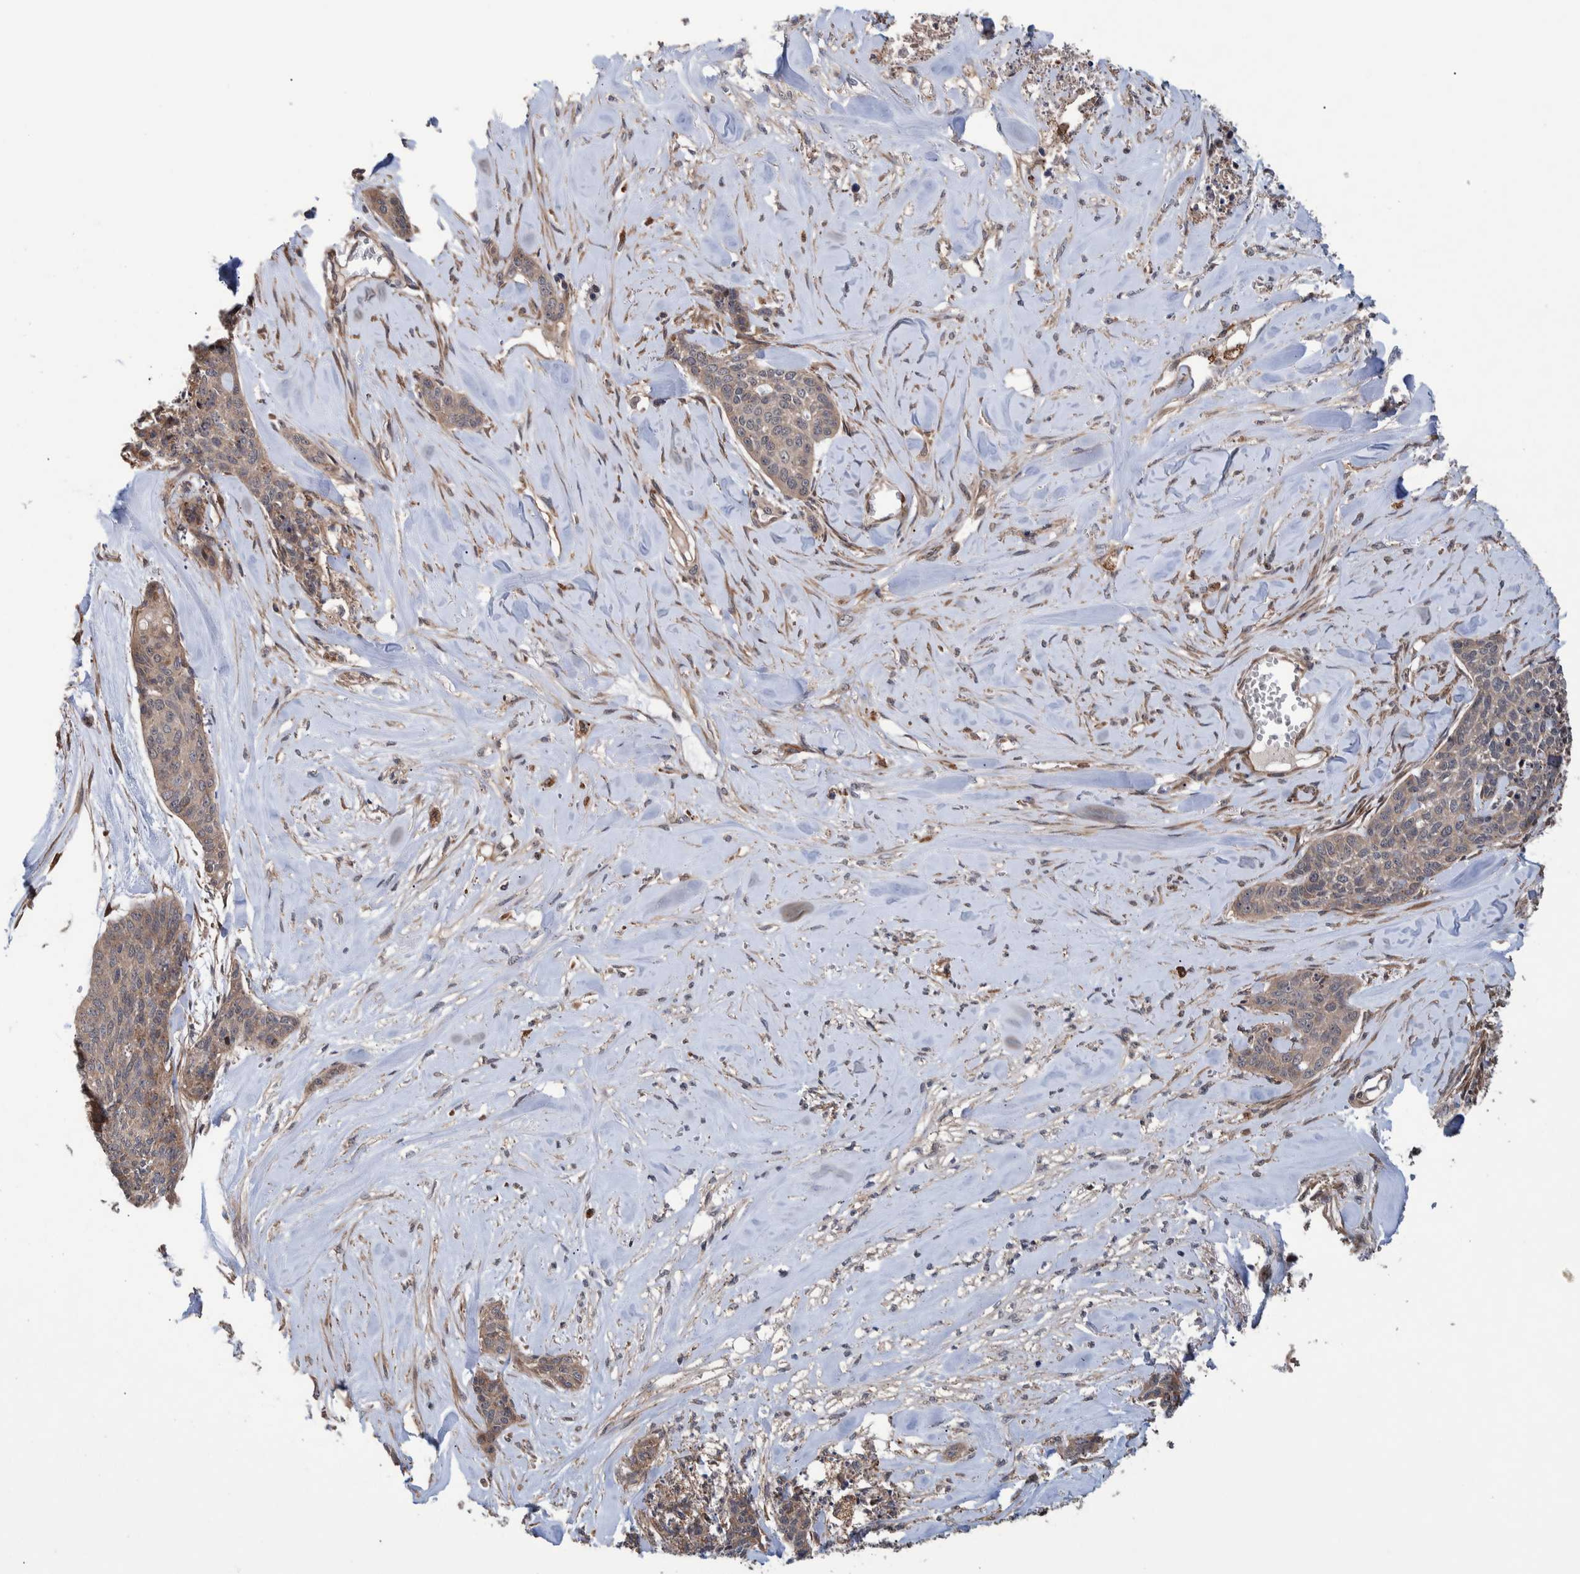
{"staining": {"intensity": "weak", "quantity": ">75%", "location": "cytoplasmic/membranous"}, "tissue": "skin cancer", "cell_type": "Tumor cells", "image_type": "cancer", "snomed": [{"axis": "morphology", "description": "Basal cell carcinoma"}, {"axis": "topography", "description": "Skin"}], "caption": "An immunohistochemistry (IHC) photomicrograph of neoplastic tissue is shown. Protein staining in brown labels weak cytoplasmic/membranous positivity in skin cancer within tumor cells.", "gene": "B3GNTL1", "patient": {"sex": "female", "age": 64}}